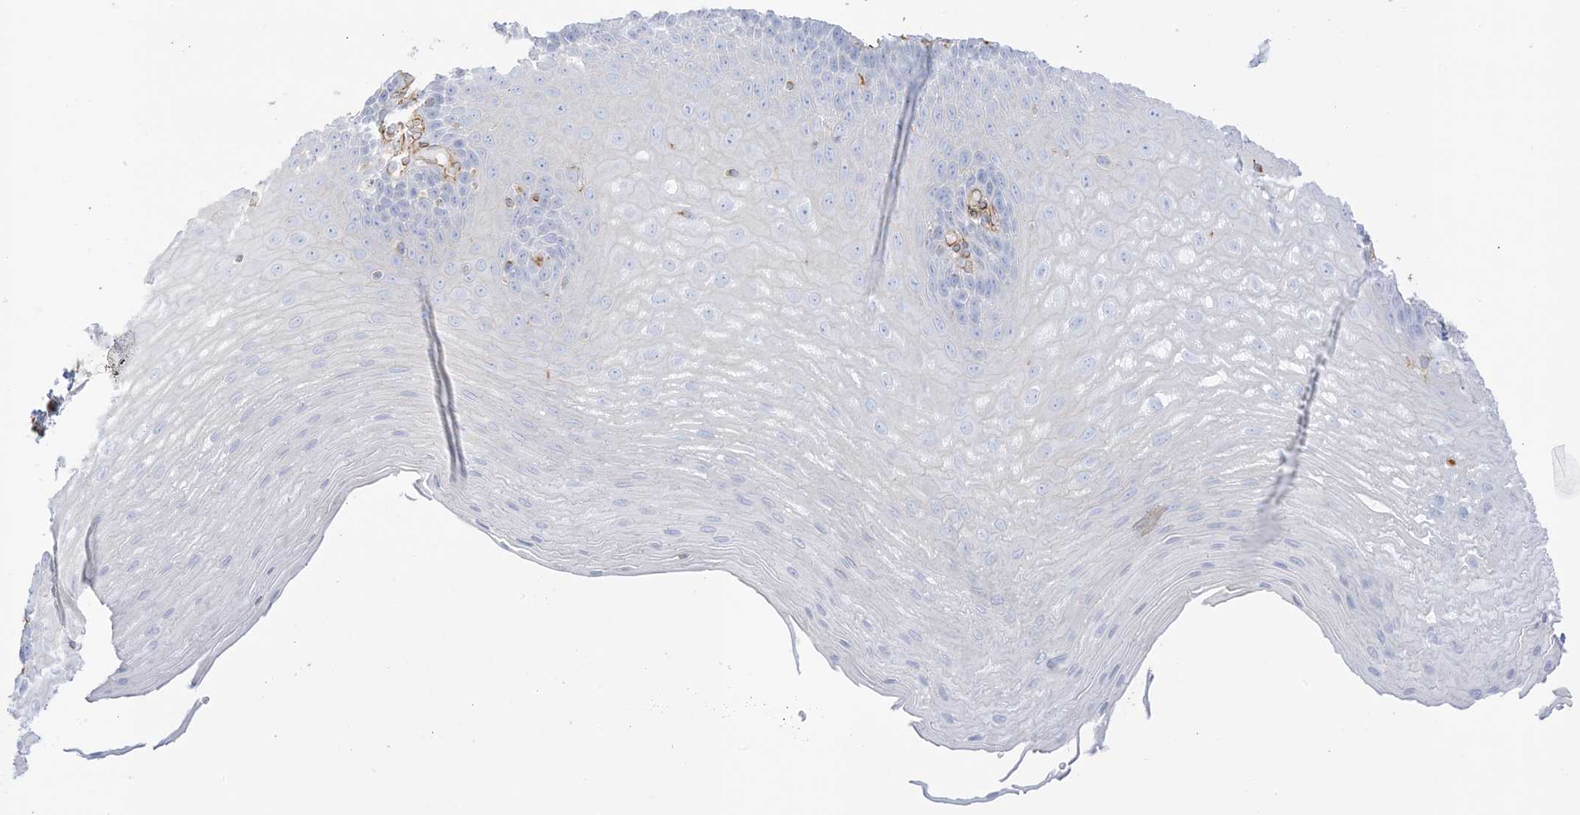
{"staining": {"intensity": "negative", "quantity": "none", "location": "none"}, "tissue": "esophagus", "cell_type": "Squamous epithelial cells", "image_type": "normal", "snomed": [{"axis": "morphology", "description": "Normal tissue, NOS"}, {"axis": "topography", "description": "Esophagus"}], "caption": "Immunohistochemistry micrograph of unremarkable esophagus stained for a protein (brown), which exhibits no expression in squamous epithelial cells.", "gene": "PID1", "patient": {"sex": "male", "age": 62}}